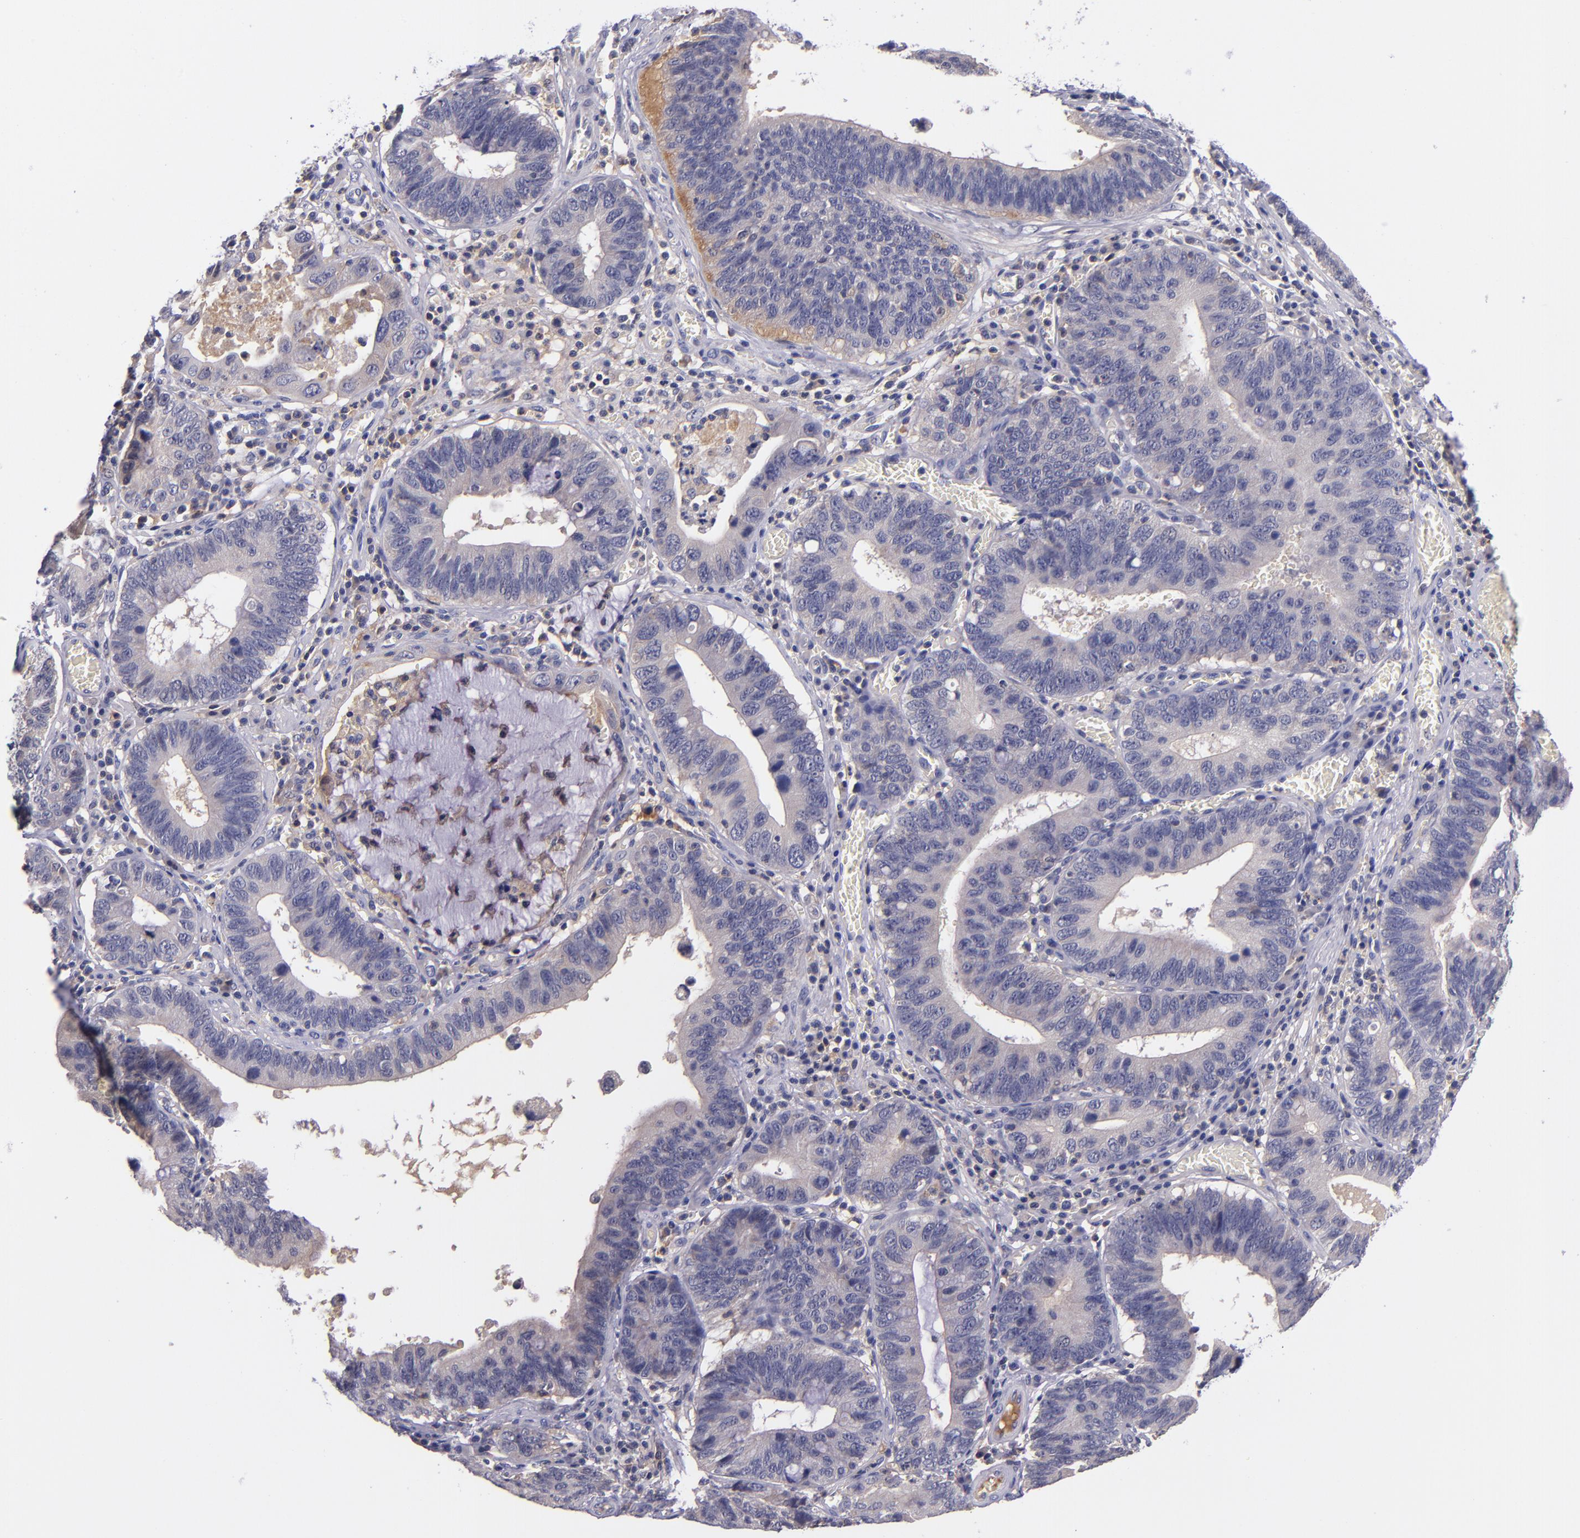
{"staining": {"intensity": "weak", "quantity": ">75%", "location": "cytoplasmic/membranous"}, "tissue": "stomach cancer", "cell_type": "Tumor cells", "image_type": "cancer", "snomed": [{"axis": "morphology", "description": "Adenocarcinoma, NOS"}, {"axis": "topography", "description": "Stomach"}, {"axis": "topography", "description": "Gastric cardia"}], "caption": "A brown stain highlights weak cytoplasmic/membranous positivity of a protein in stomach cancer (adenocarcinoma) tumor cells.", "gene": "RBP4", "patient": {"sex": "male", "age": 59}}